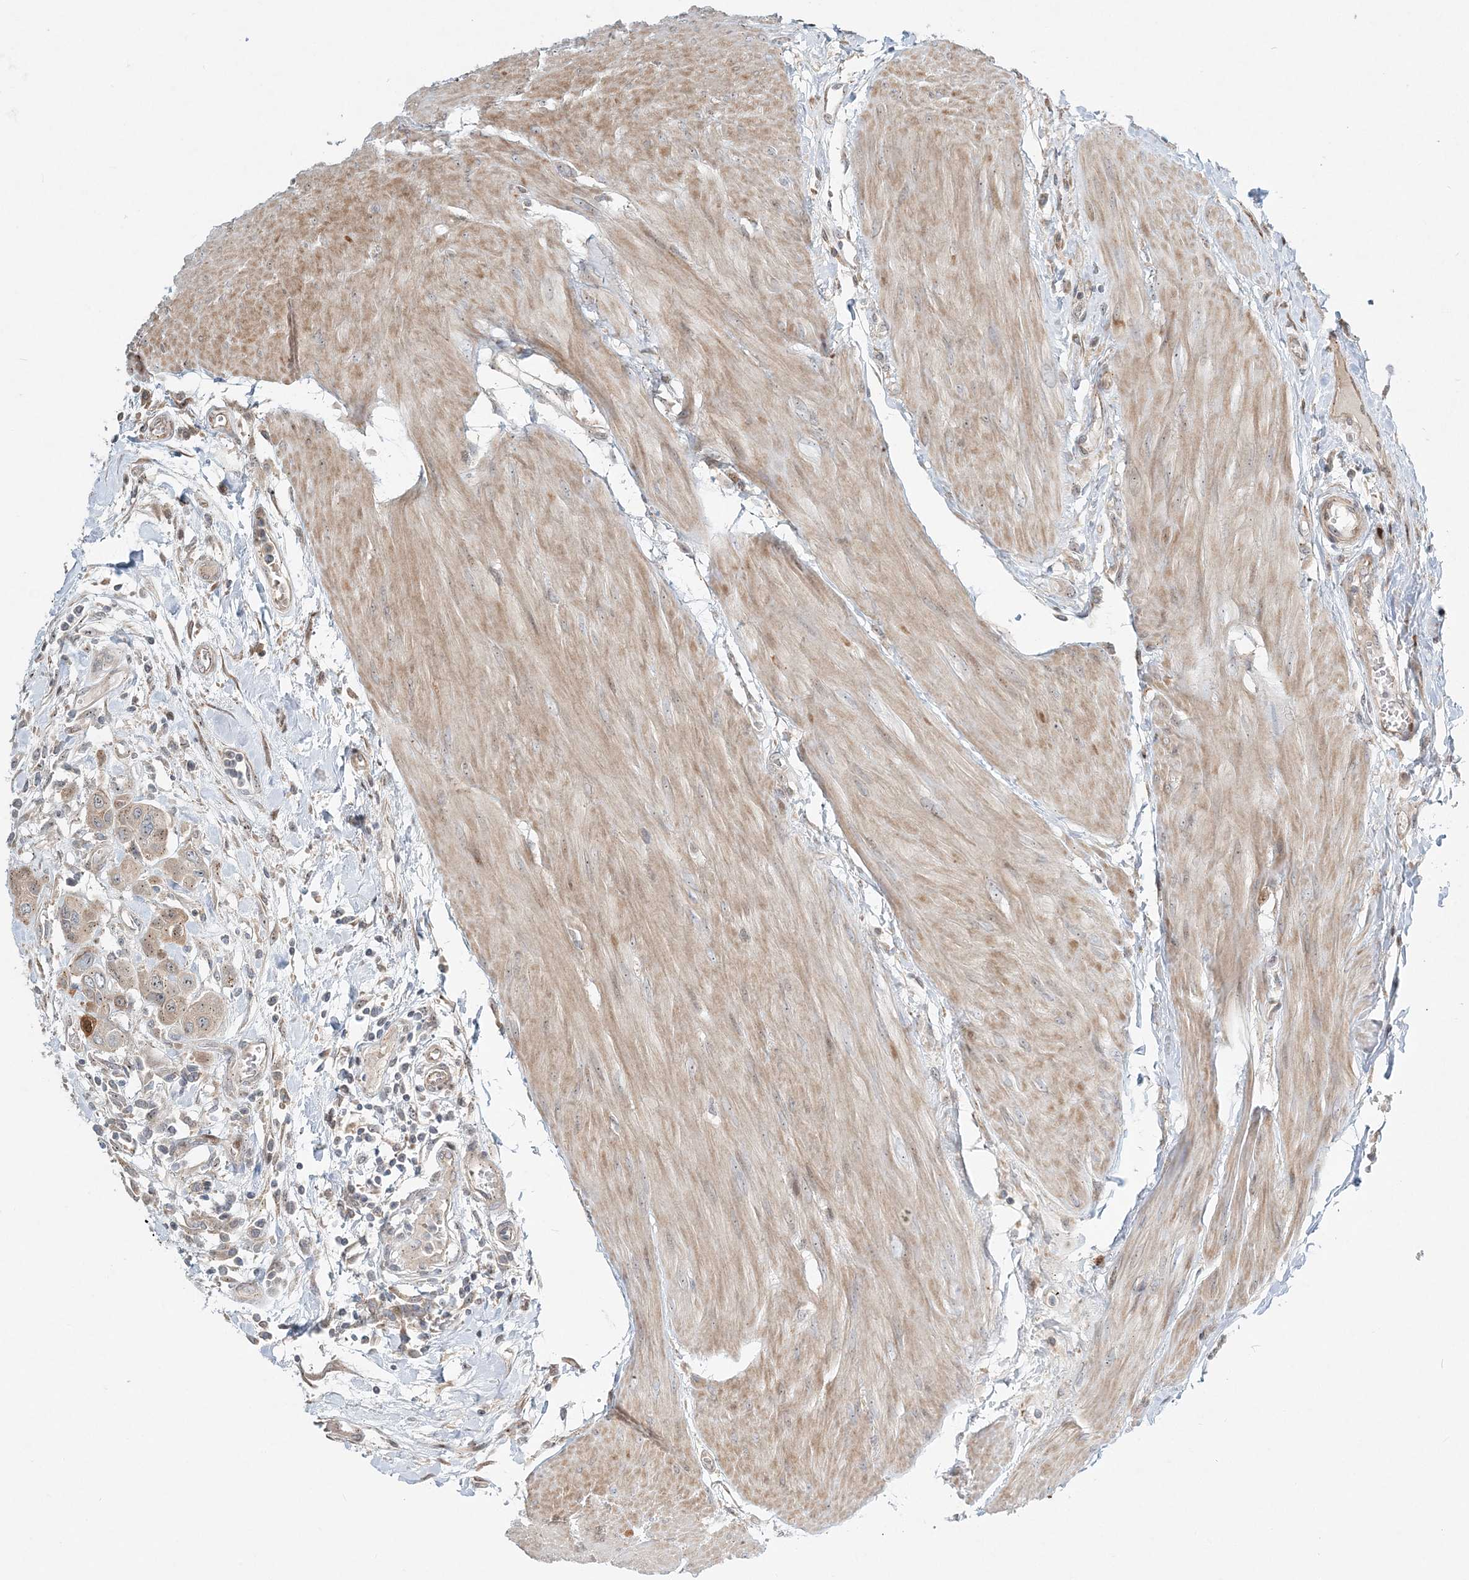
{"staining": {"intensity": "weak", "quantity": "<25%", "location": "cytoplasmic/membranous"}, "tissue": "urothelial cancer", "cell_type": "Tumor cells", "image_type": "cancer", "snomed": [{"axis": "morphology", "description": "Urothelial carcinoma, High grade"}, {"axis": "topography", "description": "Urinary bladder"}], "caption": "The micrograph exhibits no significant positivity in tumor cells of urothelial cancer.", "gene": "CXXC5", "patient": {"sex": "male", "age": 50}}